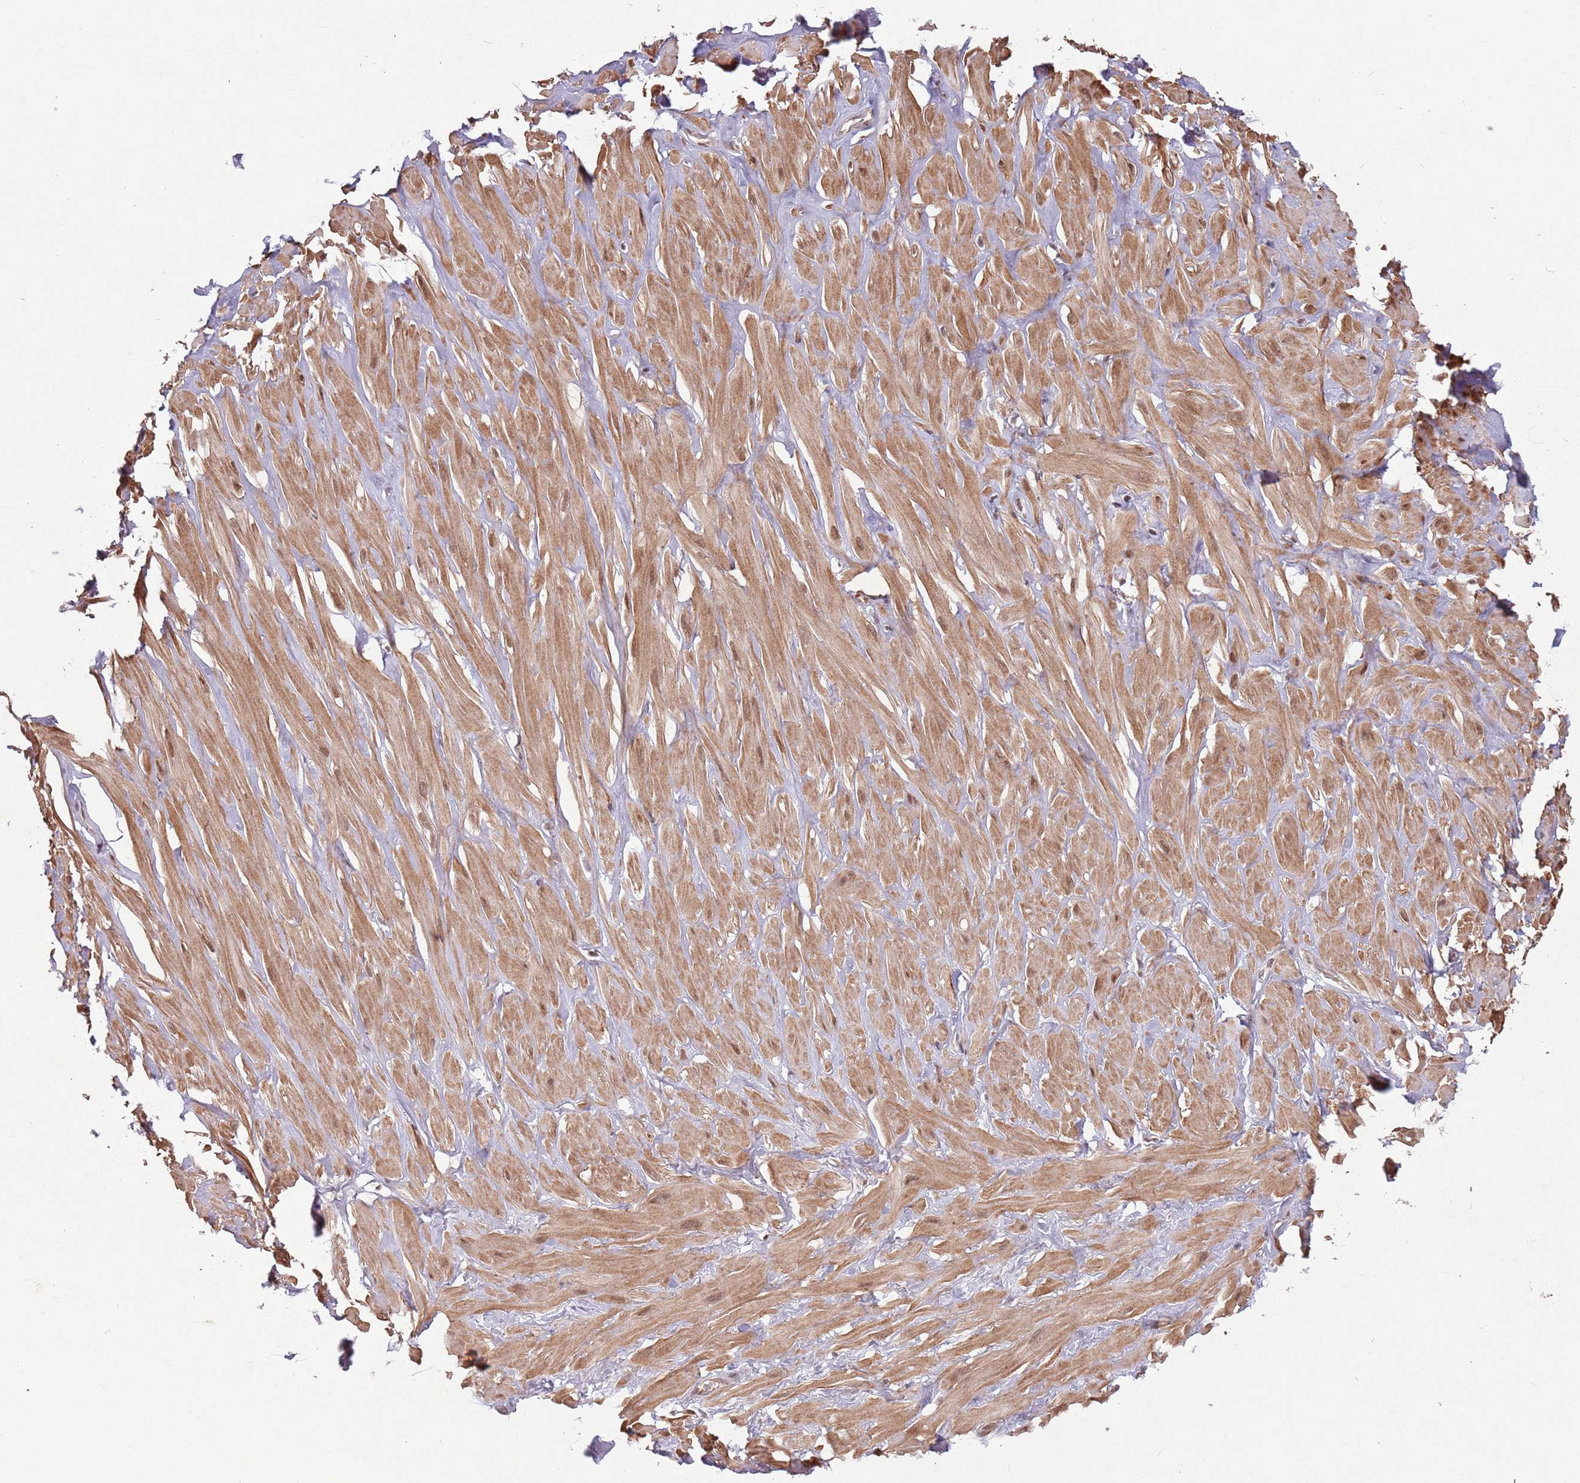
{"staining": {"intensity": "negative", "quantity": "none", "location": "none"}, "tissue": "adipose tissue", "cell_type": "Adipocytes", "image_type": "normal", "snomed": [{"axis": "morphology", "description": "Normal tissue, NOS"}, {"axis": "topography", "description": "Soft tissue"}, {"axis": "topography", "description": "Adipose tissue"}, {"axis": "topography", "description": "Vascular tissue"}, {"axis": "topography", "description": "Peripheral nerve tissue"}], "caption": "Unremarkable adipose tissue was stained to show a protein in brown. There is no significant positivity in adipocytes.", "gene": "SUDS3", "patient": {"sex": "male", "age": 46}}